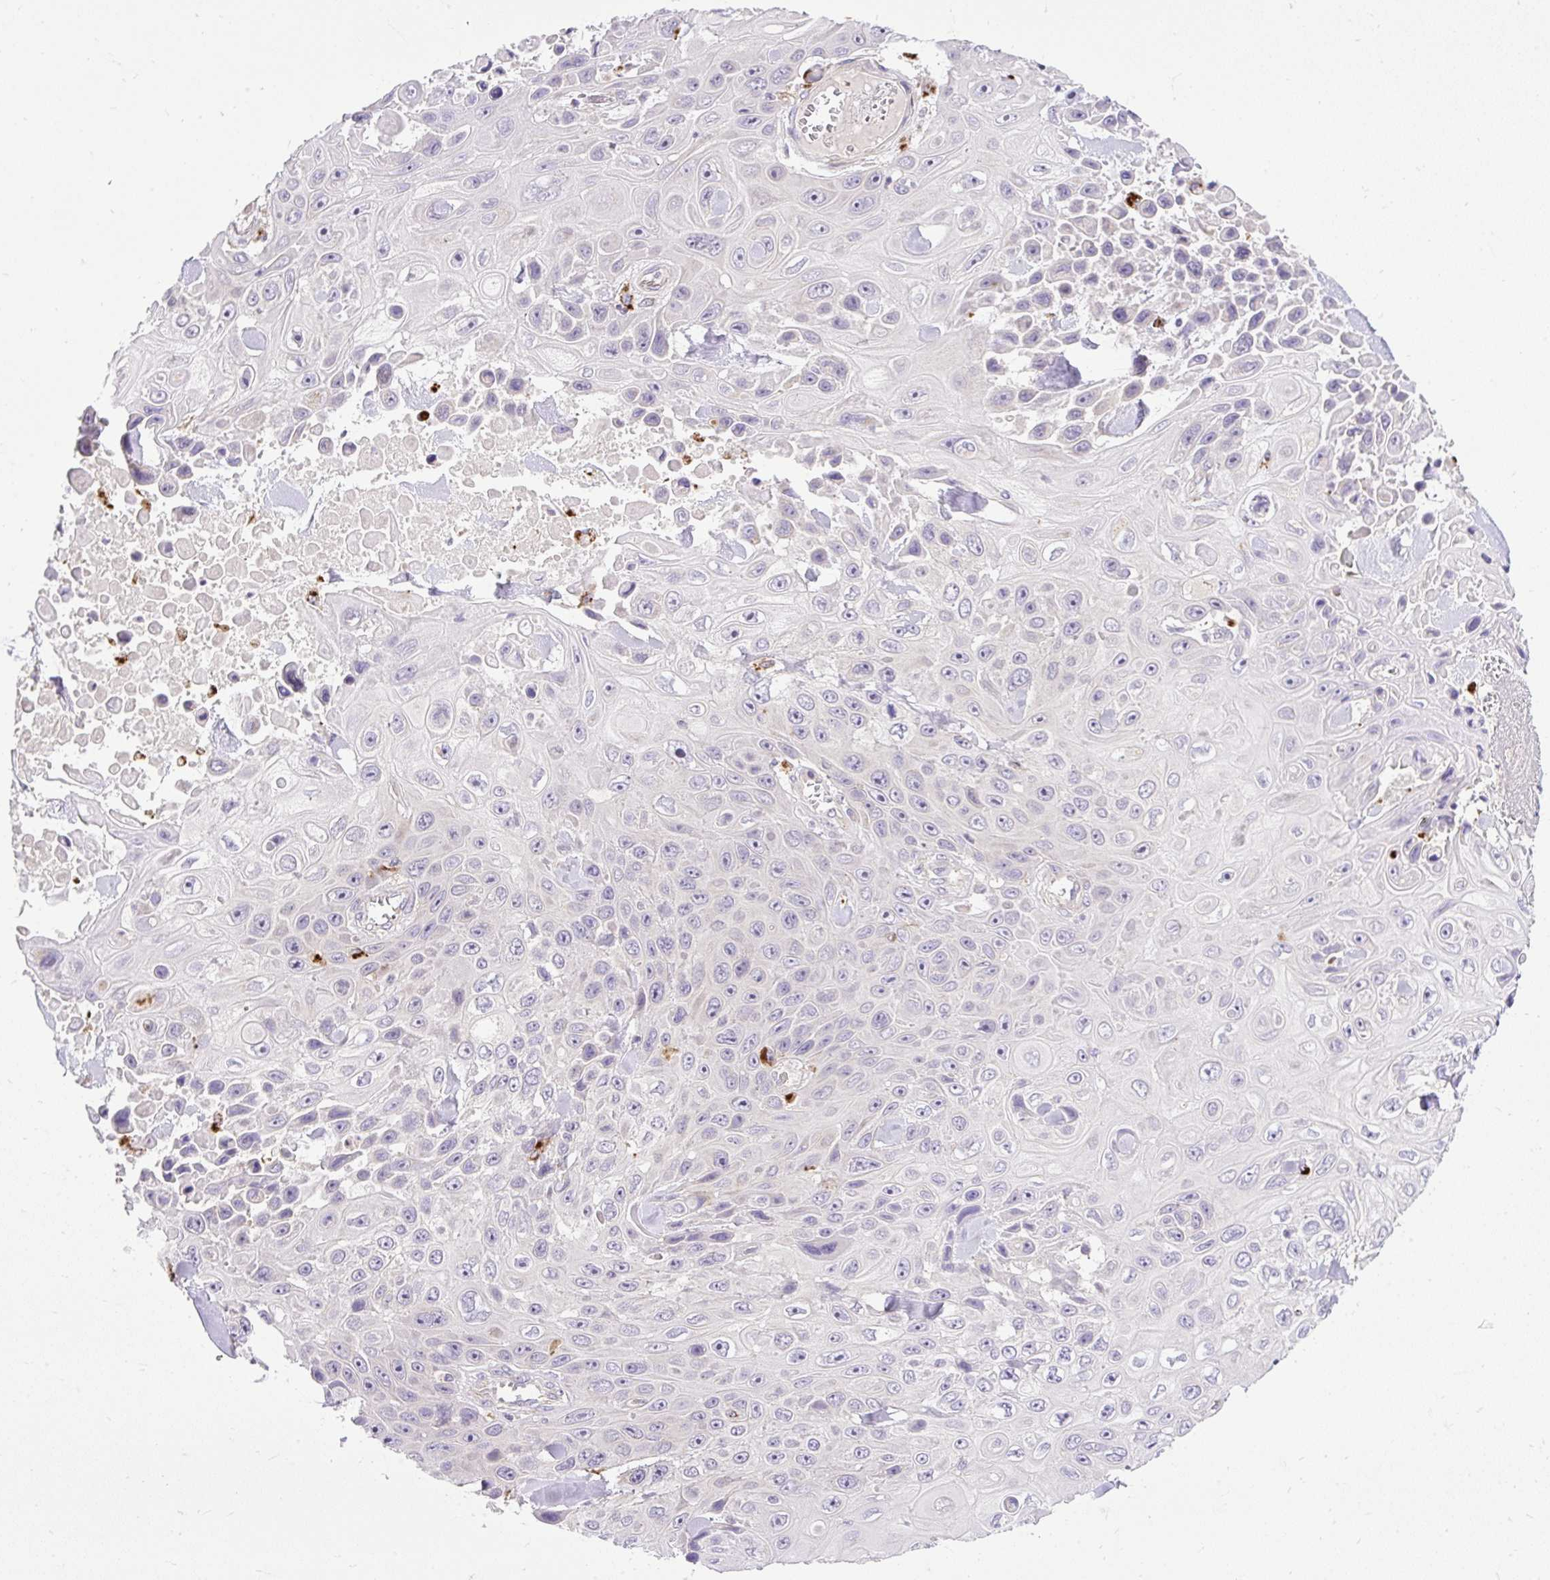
{"staining": {"intensity": "negative", "quantity": "none", "location": "none"}, "tissue": "skin cancer", "cell_type": "Tumor cells", "image_type": "cancer", "snomed": [{"axis": "morphology", "description": "Squamous cell carcinoma, NOS"}, {"axis": "topography", "description": "Skin"}], "caption": "There is no significant expression in tumor cells of skin squamous cell carcinoma.", "gene": "HEXB", "patient": {"sex": "male", "age": 82}}